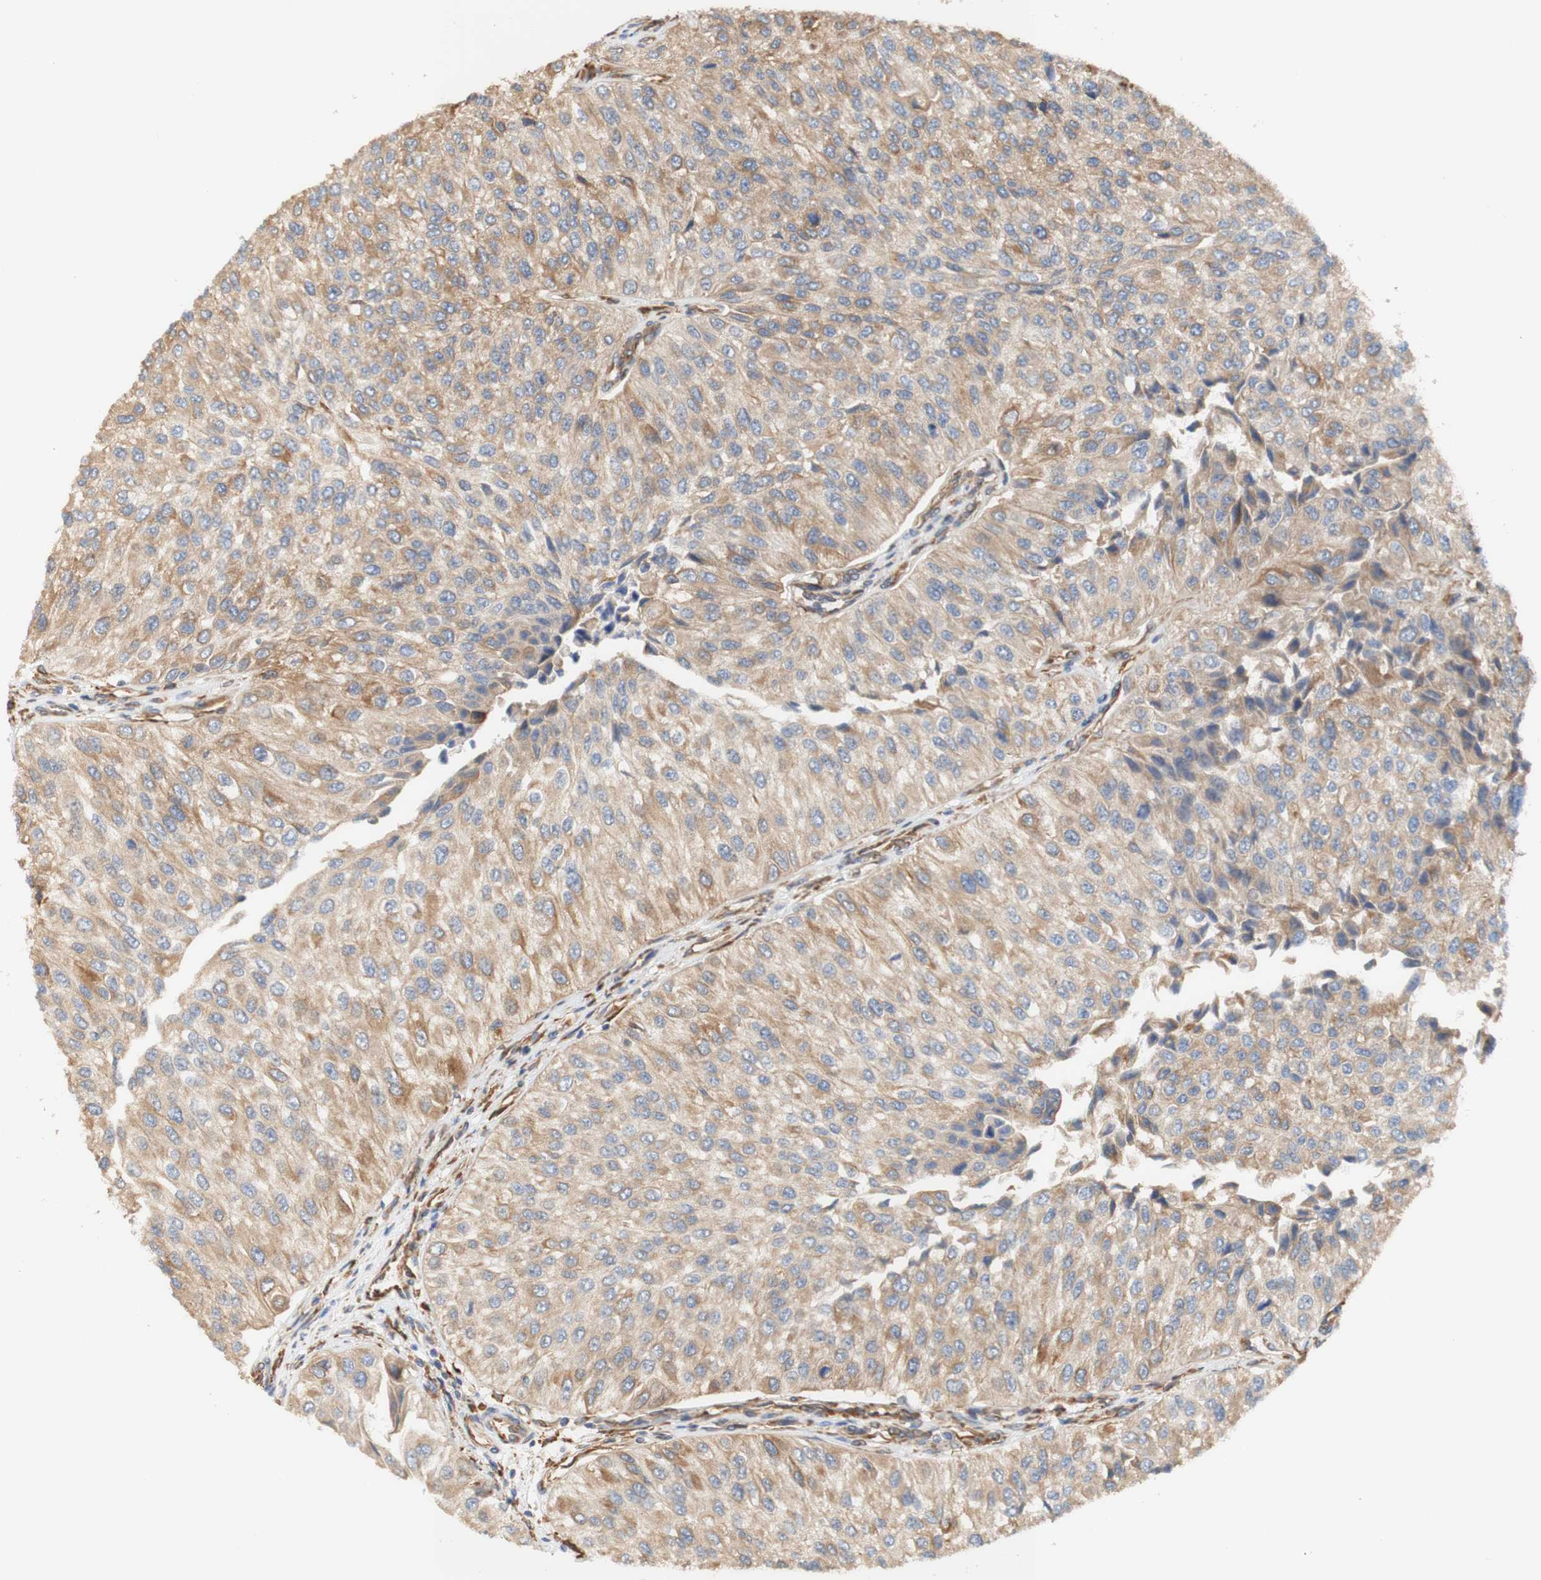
{"staining": {"intensity": "moderate", "quantity": ">75%", "location": "cytoplasmic/membranous"}, "tissue": "urothelial cancer", "cell_type": "Tumor cells", "image_type": "cancer", "snomed": [{"axis": "morphology", "description": "Urothelial carcinoma, High grade"}, {"axis": "topography", "description": "Kidney"}, {"axis": "topography", "description": "Urinary bladder"}], "caption": "Human urothelial carcinoma (high-grade) stained for a protein (brown) displays moderate cytoplasmic/membranous positive expression in about >75% of tumor cells.", "gene": "EIF2AK4", "patient": {"sex": "male", "age": 77}}